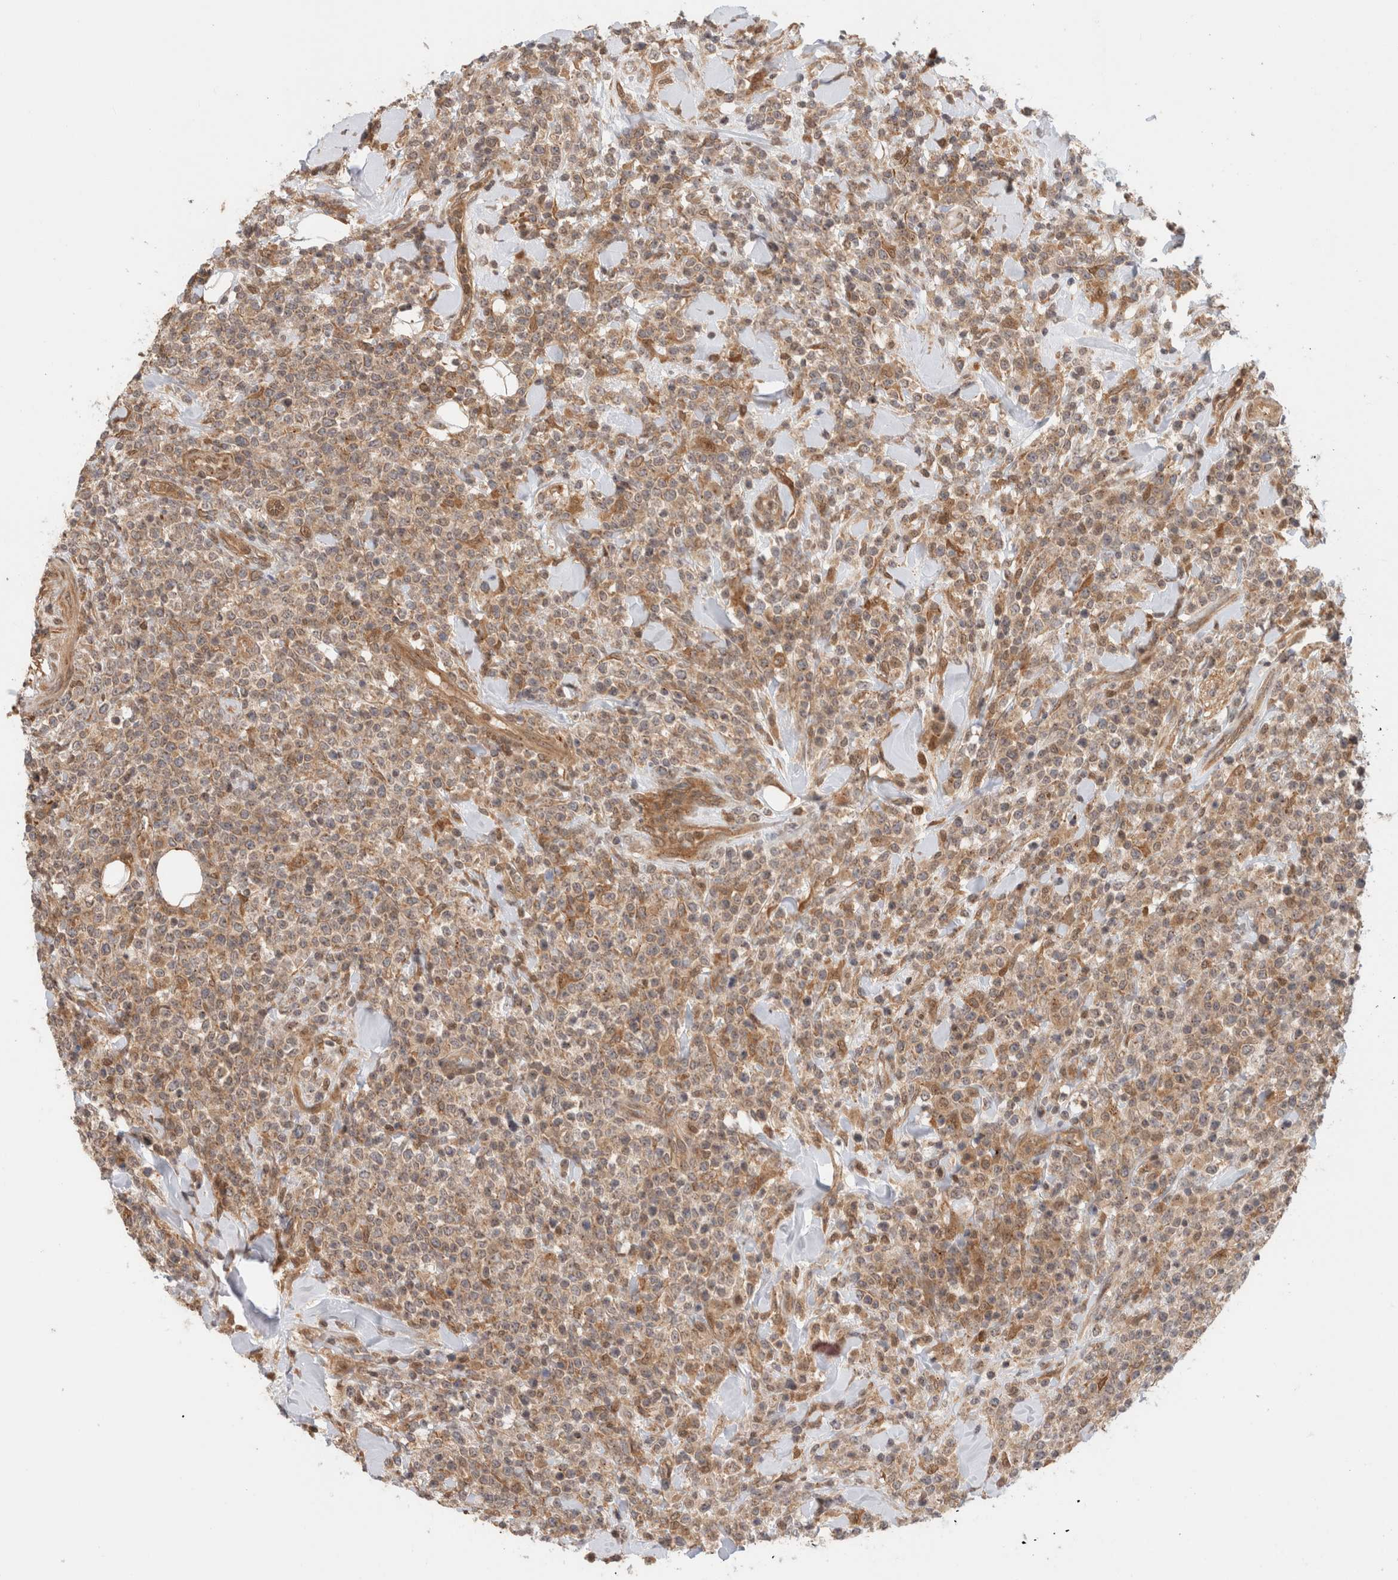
{"staining": {"intensity": "weak", "quantity": ">75%", "location": "cytoplasmic/membranous"}, "tissue": "lymphoma", "cell_type": "Tumor cells", "image_type": "cancer", "snomed": [{"axis": "morphology", "description": "Malignant lymphoma, non-Hodgkin's type, High grade"}, {"axis": "topography", "description": "Colon"}], "caption": "Immunohistochemistry (IHC) image of neoplastic tissue: lymphoma stained using IHC shows low levels of weak protein expression localized specifically in the cytoplasmic/membranous of tumor cells, appearing as a cytoplasmic/membranous brown color.", "gene": "OTUD6B", "patient": {"sex": "female", "age": 53}}